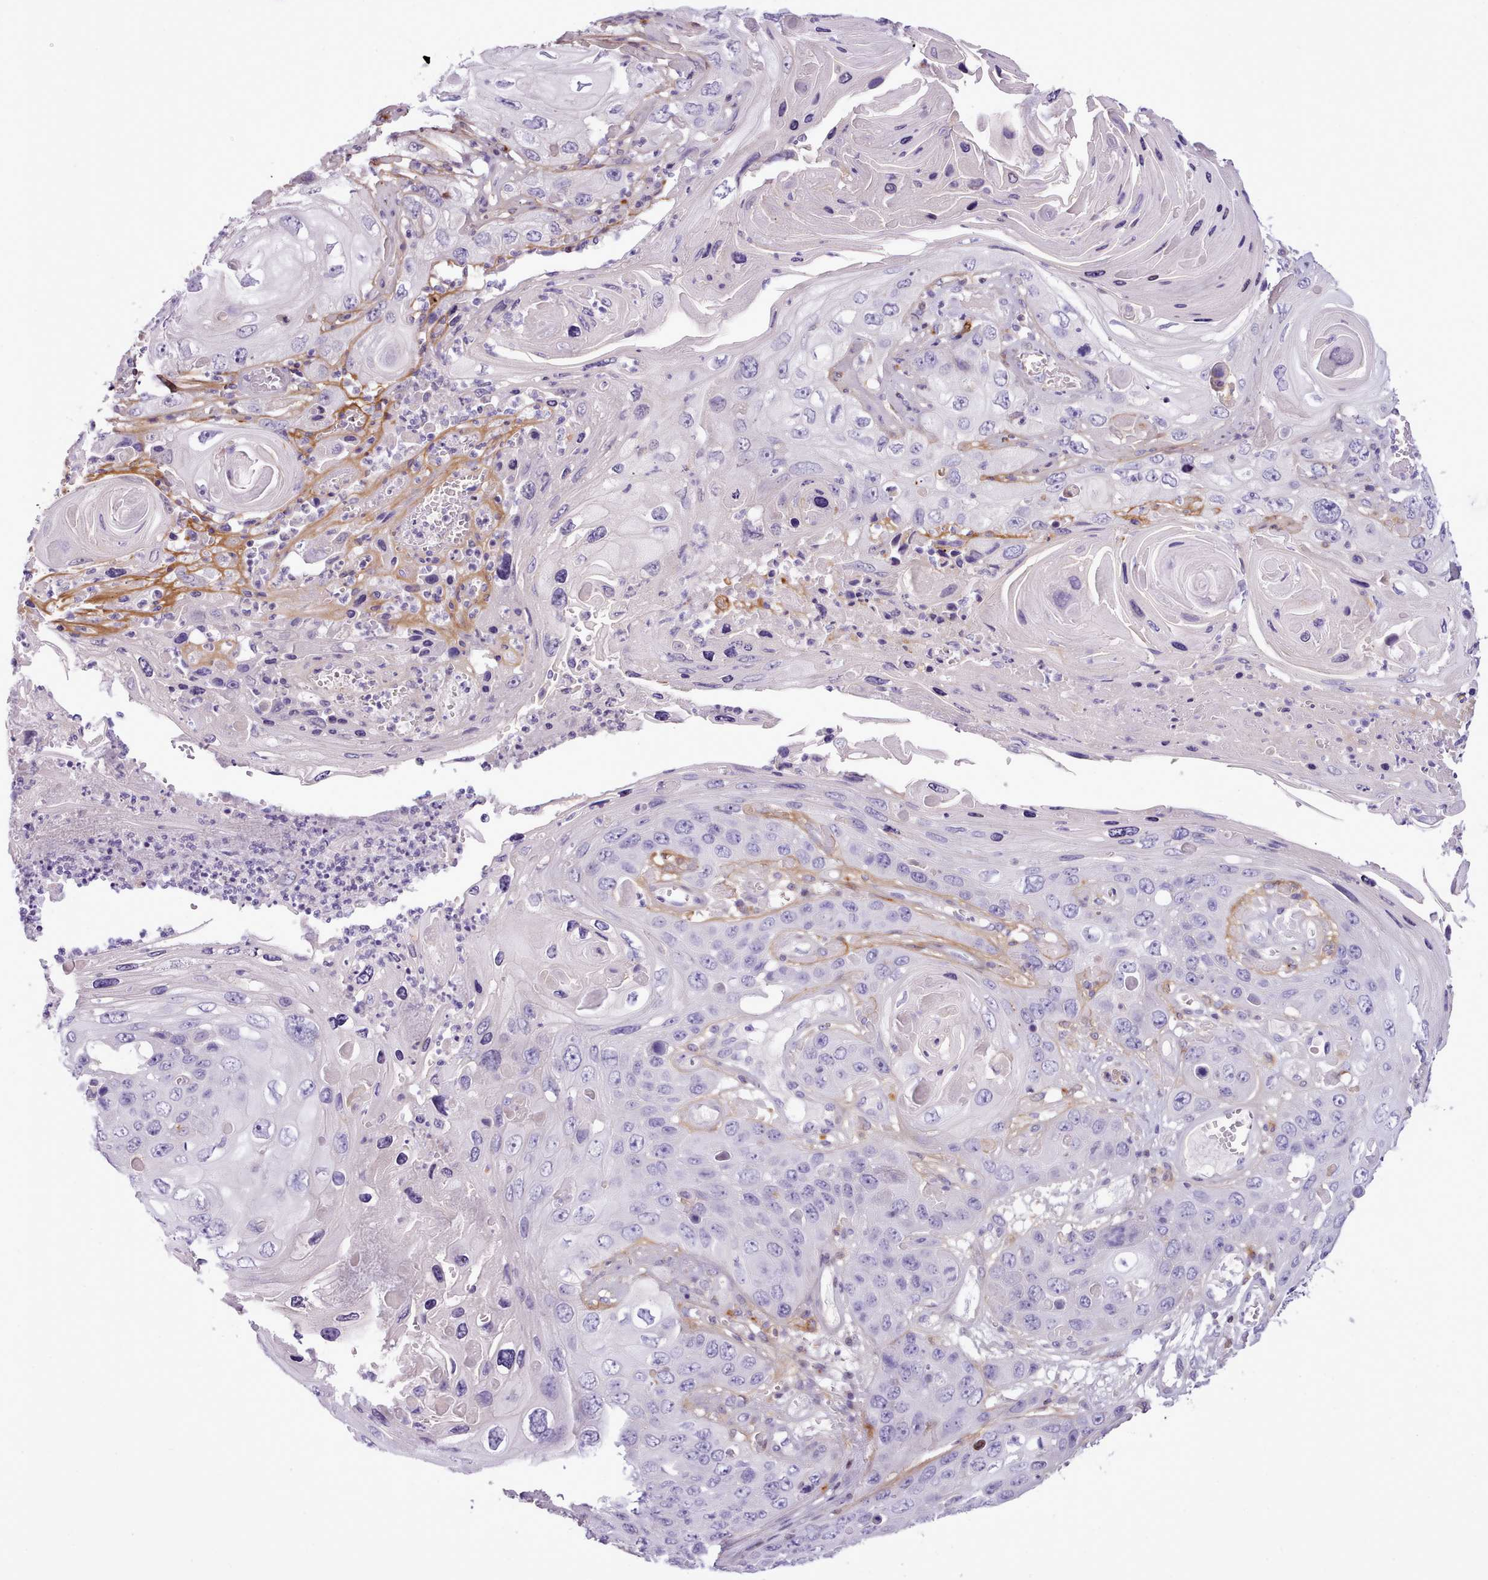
{"staining": {"intensity": "negative", "quantity": "none", "location": "none"}, "tissue": "skin cancer", "cell_type": "Tumor cells", "image_type": "cancer", "snomed": [{"axis": "morphology", "description": "Squamous cell carcinoma, NOS"}, {"axis": "topography", "description": "Skin"}], "caption": "Immunohistochemical staining of skin squamous cell carcinoma reveals no significant staining in tumor cells. (Brightfield microscopy of DAB (3,3'-diaminobenzidine) IHC at high magnification).", "gene": "CYP2A13", "patient": {"sex": "male", "age": 55}}